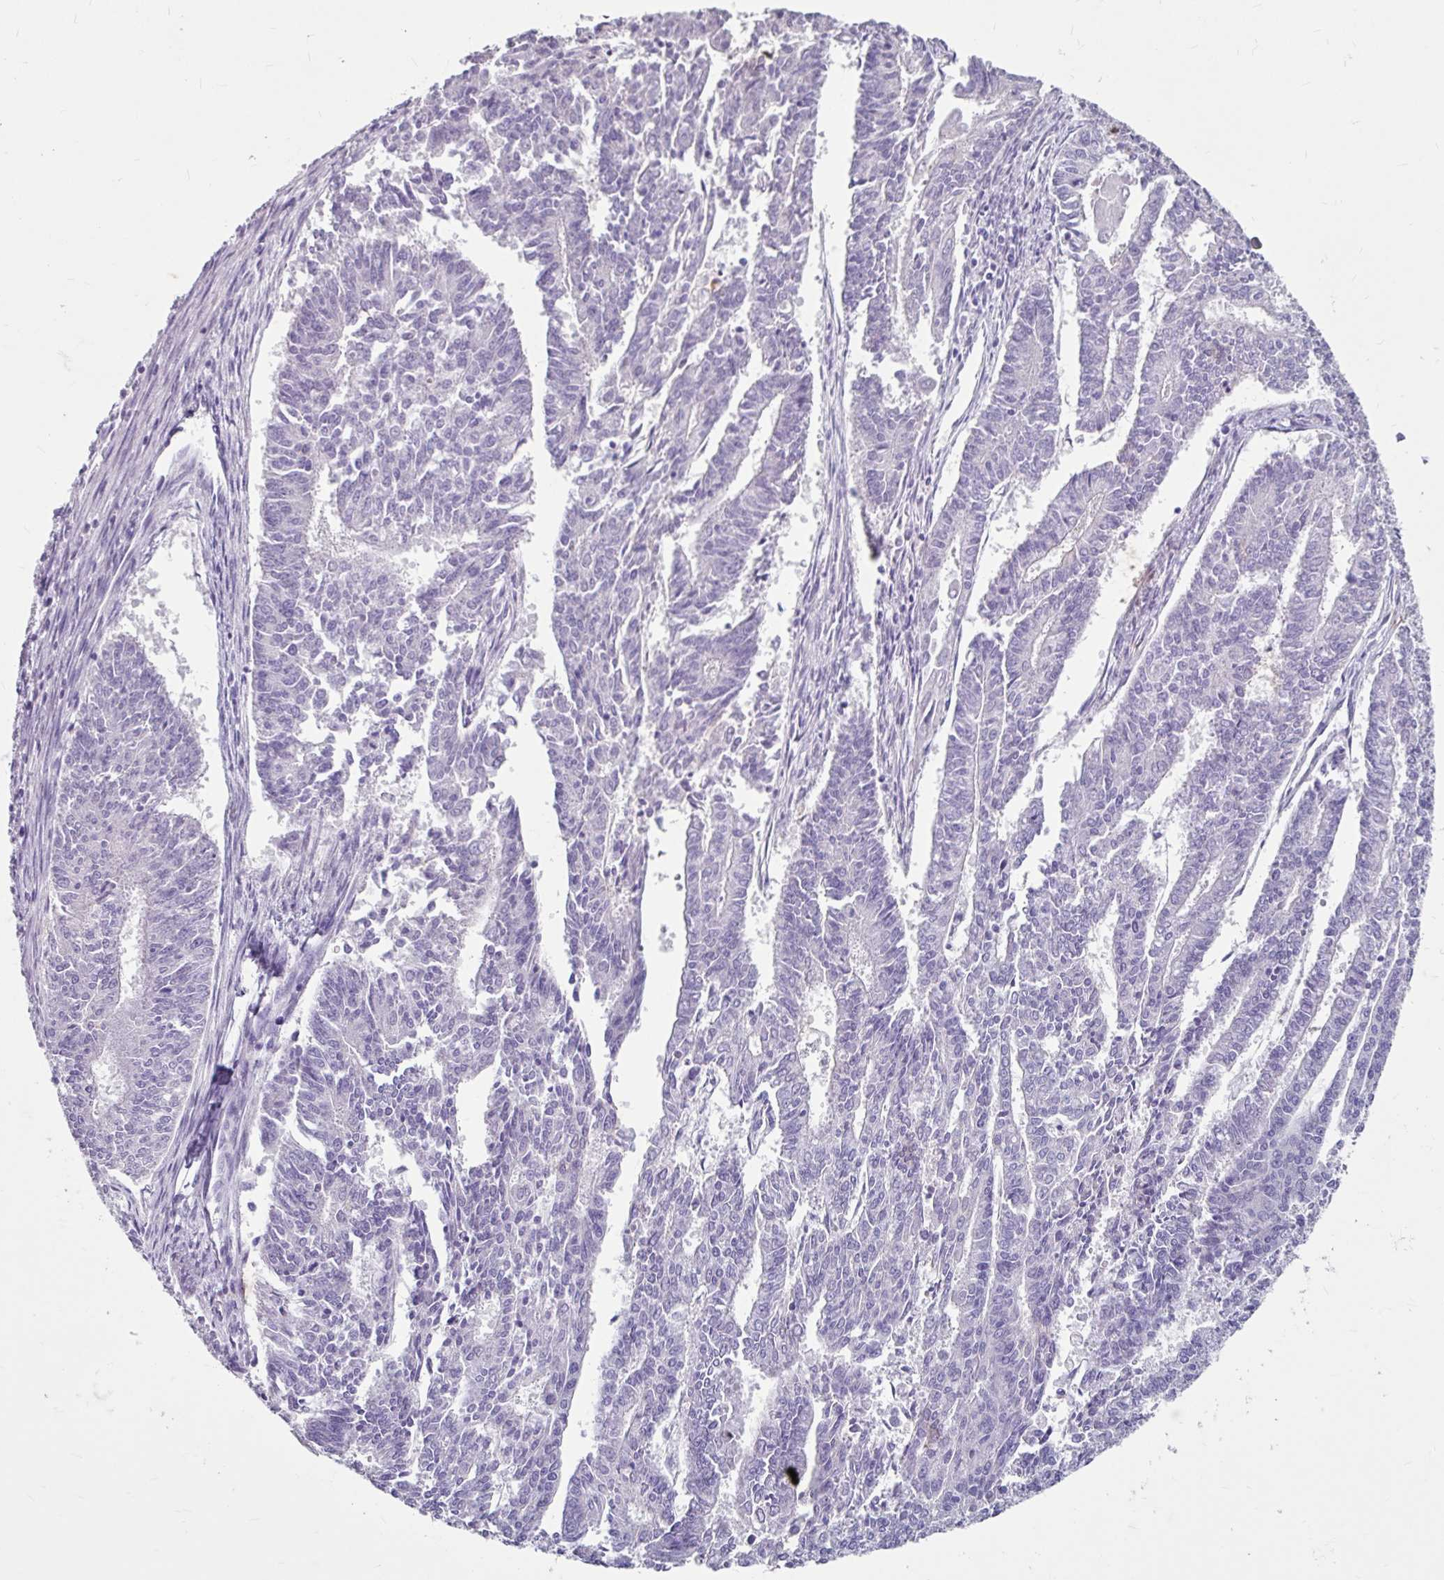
{"staining": {"intensity": "negative", "quantity": "none", "location": "none"}, "tissue": "endometrial cancer", "cell_type": "Tumor cells", "image_type": "cancer", "snomed": [{"axis": "morphology", "description": "Adenocarcinoma, NOS"}, {"axis": "topography", "description": "Endometrium"}], "caption": "Photomicrograph shows no significant protein positivity in tumor cells of endometrial cancer. The staining was performed using DAB to visualize the protein expression in brown, while the nuclei were stained in blue with hematoxylin (Magnification: 20x).", "gene": "ANKRD1", "patient": {"sex": "female", "age": 59}}